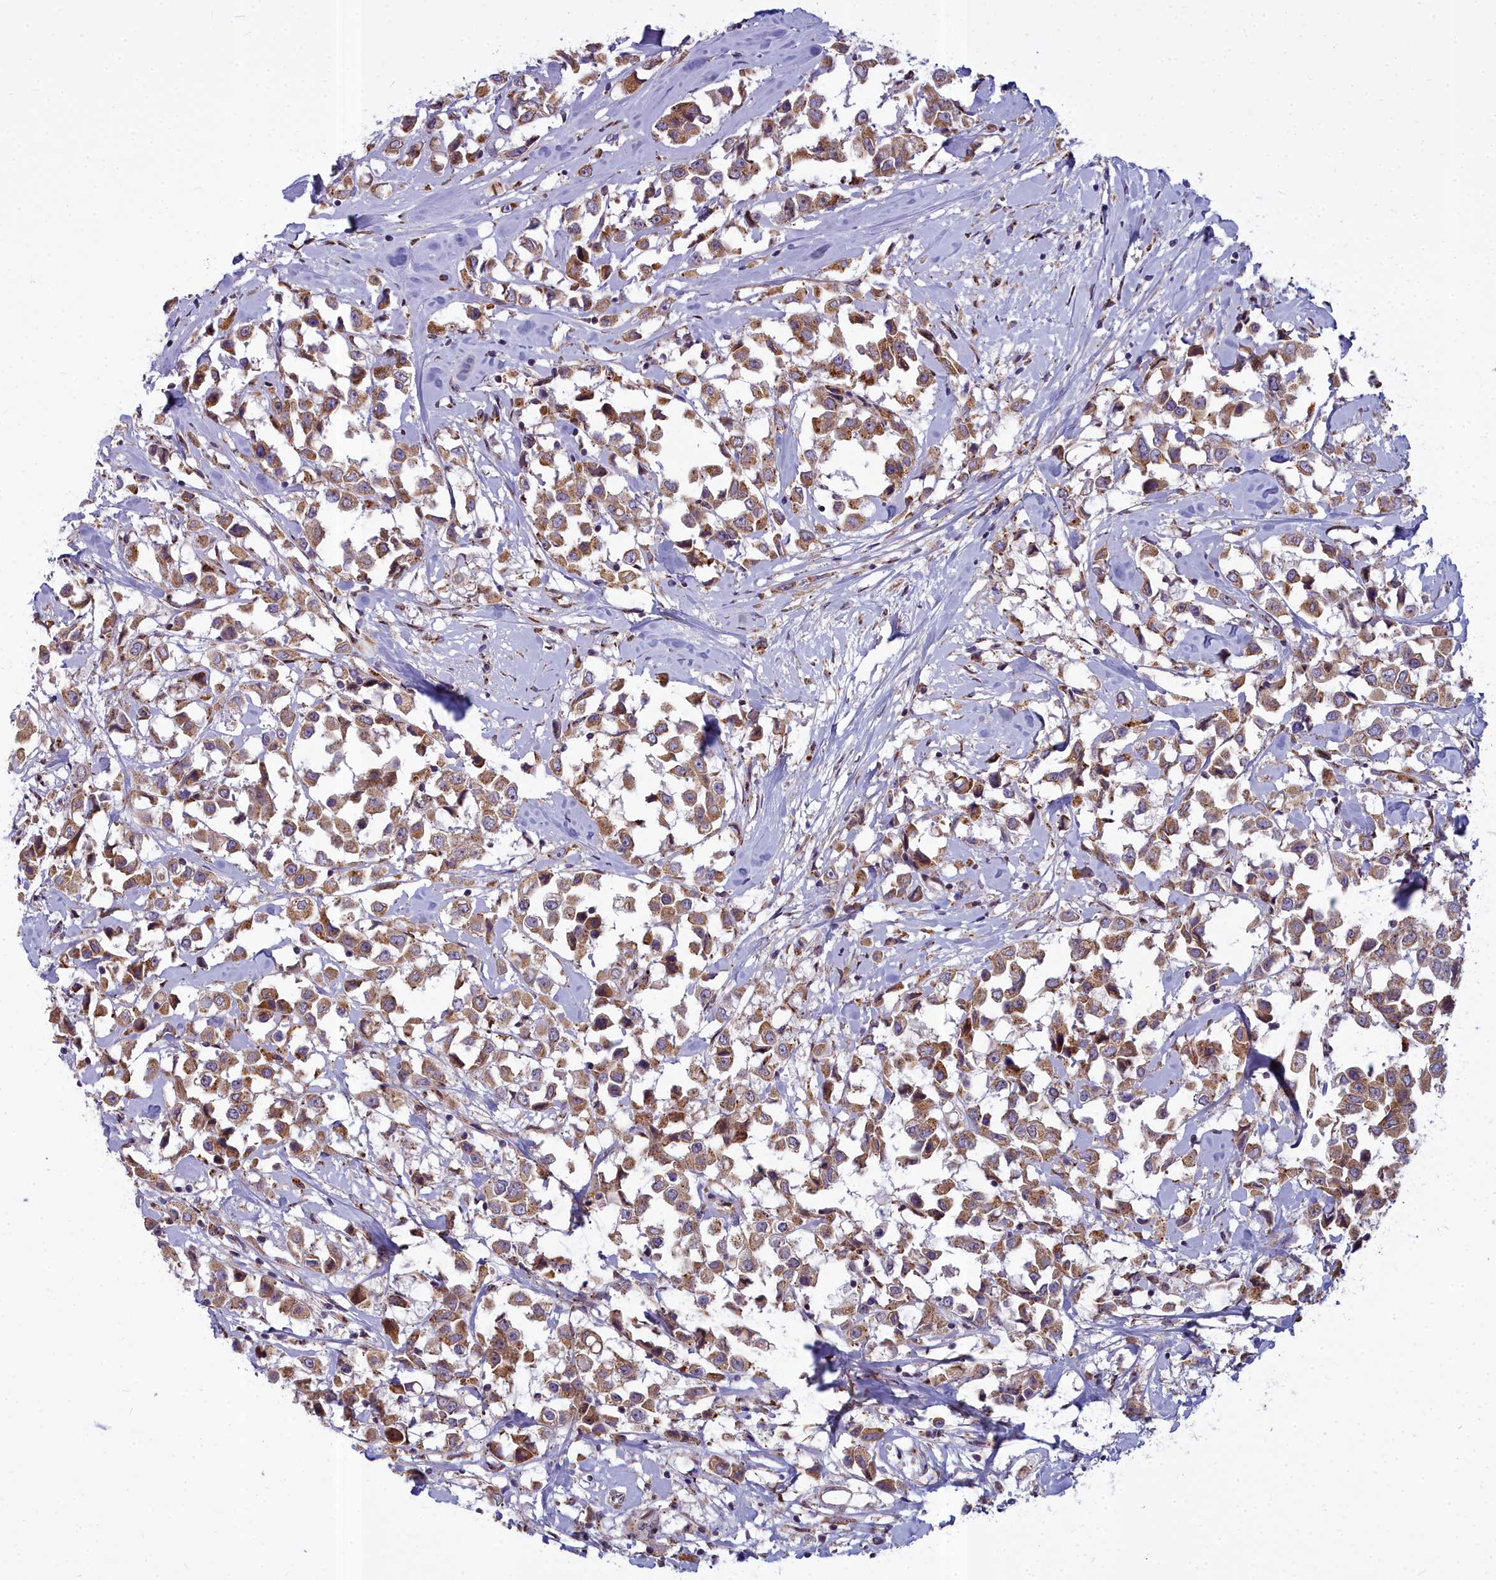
{"staining": {"intensity": "moderate", "quantity": ">75%", "location": "cytoplasmic/membranous"}, "tissue": "breast cancer", "cell_type": "Tumor cells", "image_type": "cancer", "snomed": [{"axis": "morphology", "description": "Duct carcinoma"}, {"axis": "topography", "description": "Breast"}], "caption": "IHC photomicrograph of neoplastic tissue: human breast cancer (intraductal carcinoma) stained using immunohistochemistry (IHC) shows medium levels of moderate protein expression localized specifically in the cytoplasmic/membranous of tumor cells, appearing as a cytoplasmic/membranous brown color.", "gene": "WDPCP", "patient": {"sex": "female", "age": 61}}